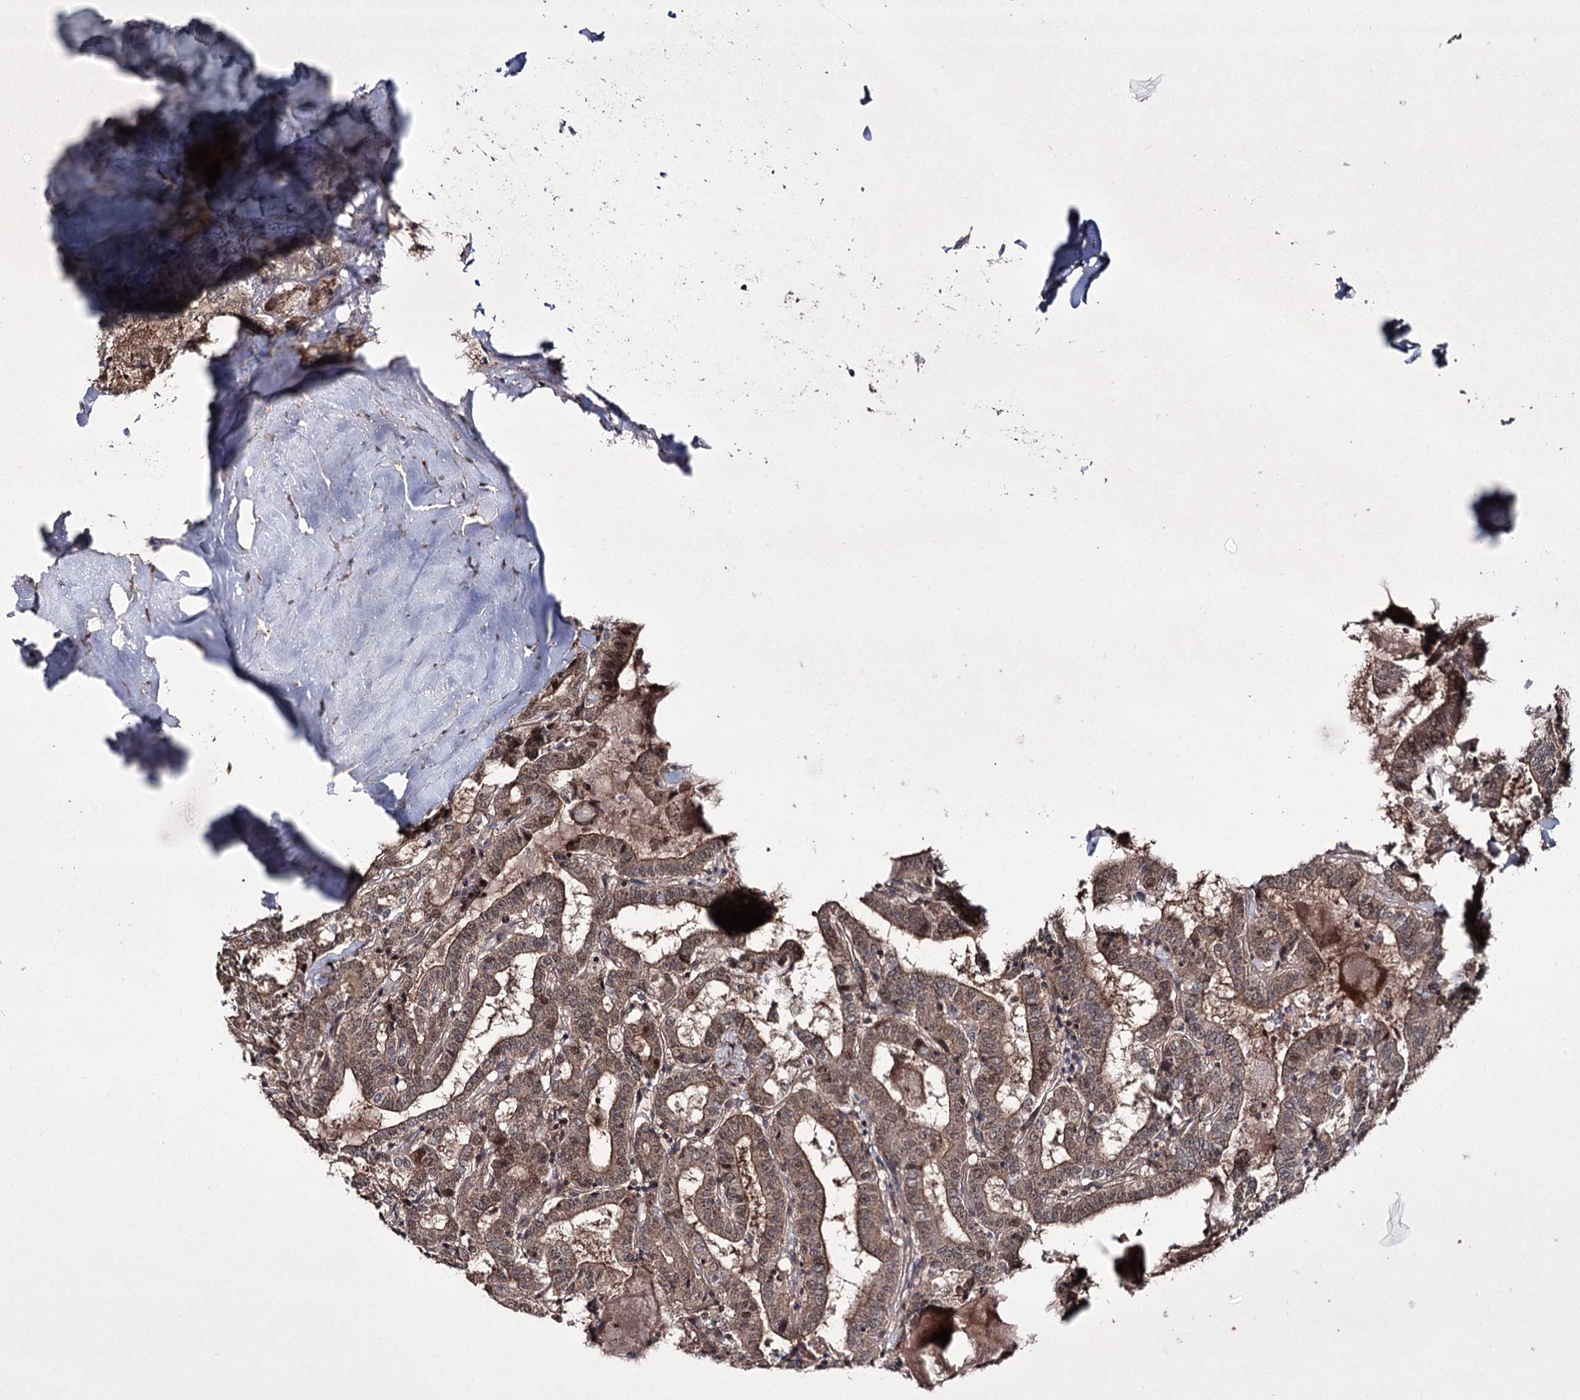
{"staining": {"intensity": "weak", "quantity": ">75%", "location": "cytoplasmic/membranous,nuclear"}, "tissue": "thyroid cancer", "cell_type": "Tumor cells", "image_type": "cancer", "snomed": [{"axis": "morphology", "description": "Papillary adenocarcinoma, NOS"}, {"axis": "topography", "description": "Thyroid gland"}], "caption": "IHC of human thyroid cancer exhibits low levels of weak cytoplasmic/membranous and nuclear expression in about >75% of tumor cells.", "gene": "CCDC59", "patient": {"sex": "female", "age": 72}}